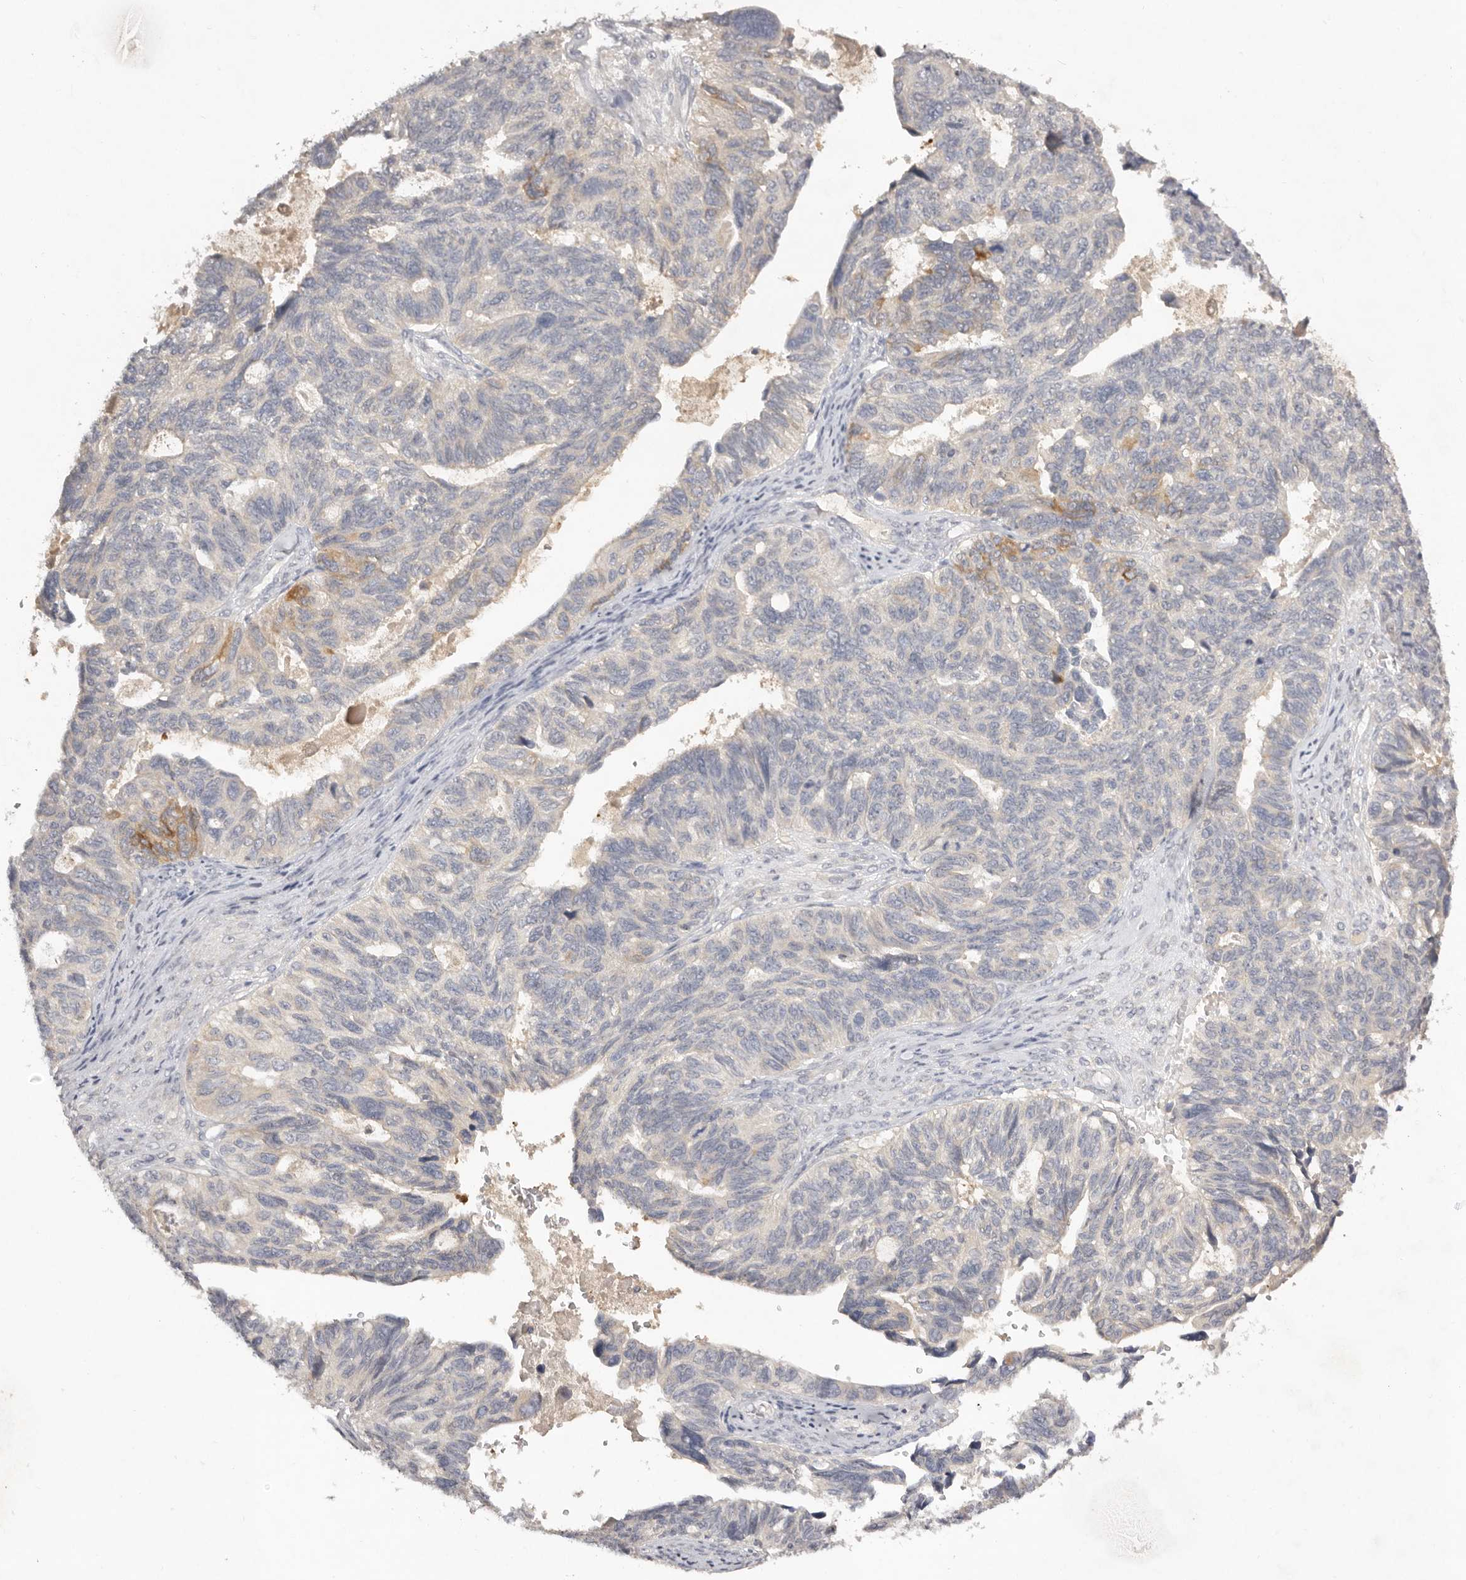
{"staining": {"intensity": "moderate", "quantity": "<25%", "location": "cytoplasmic/membranous"}, "tissue": "ovarian cancer", "cell_type": "Tumor cells", "image_type": "cancer", "snomed": [{"axis": "morphology", "description": "Cystadenocarcinoma, serous, NOS"}, {"axis": "topography", "description": "Ovary"}], "caption": "This is an image of IHC staining of ovarian cancer (serous cystadenocarcinoma), which shows moderate positivity in the cytoplasmic/membranous of tumor cells.", "gene": "SCUBE2", "patient": {"sex": "female", "age": 79}}